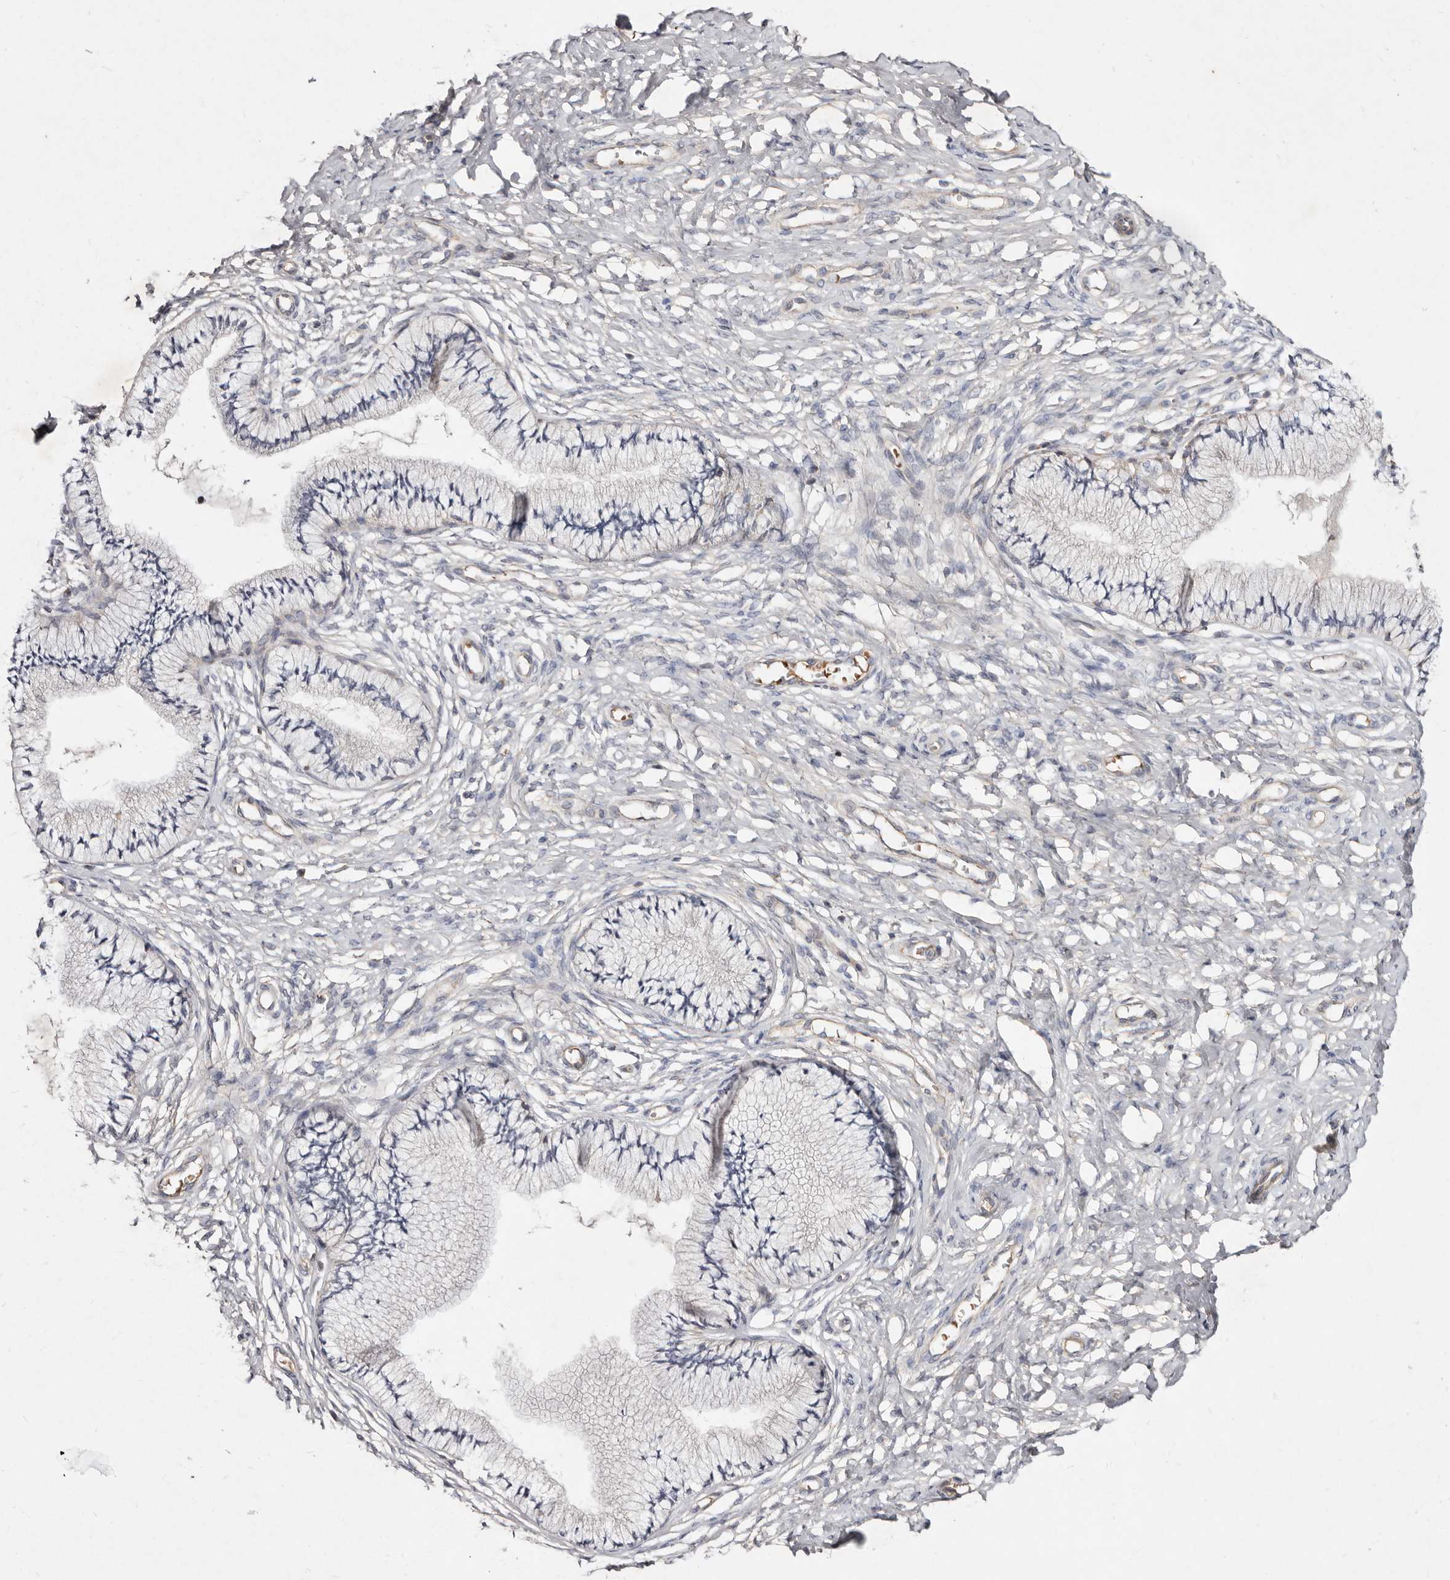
{"staining": {"intensity": "weak", "quantity": "<25%", "location": "cytoplasmic/membranous"}, "tissue": "cervix", "cell_type": "Glandular cells", "image_type": "normal", "snomed": [{"axis": "morphology", "description": "Normal tissue, NOS"}, {"axis": "topography", "description": "Cervix"}], "caption": "Immunohistochemistry (IHC) image of benign cervix: human cervix stained with DAB shows no significant protein positivity in glandular cells.", "gene": "SLC25A20", "patient": {"sex": "female", "age": 36}}